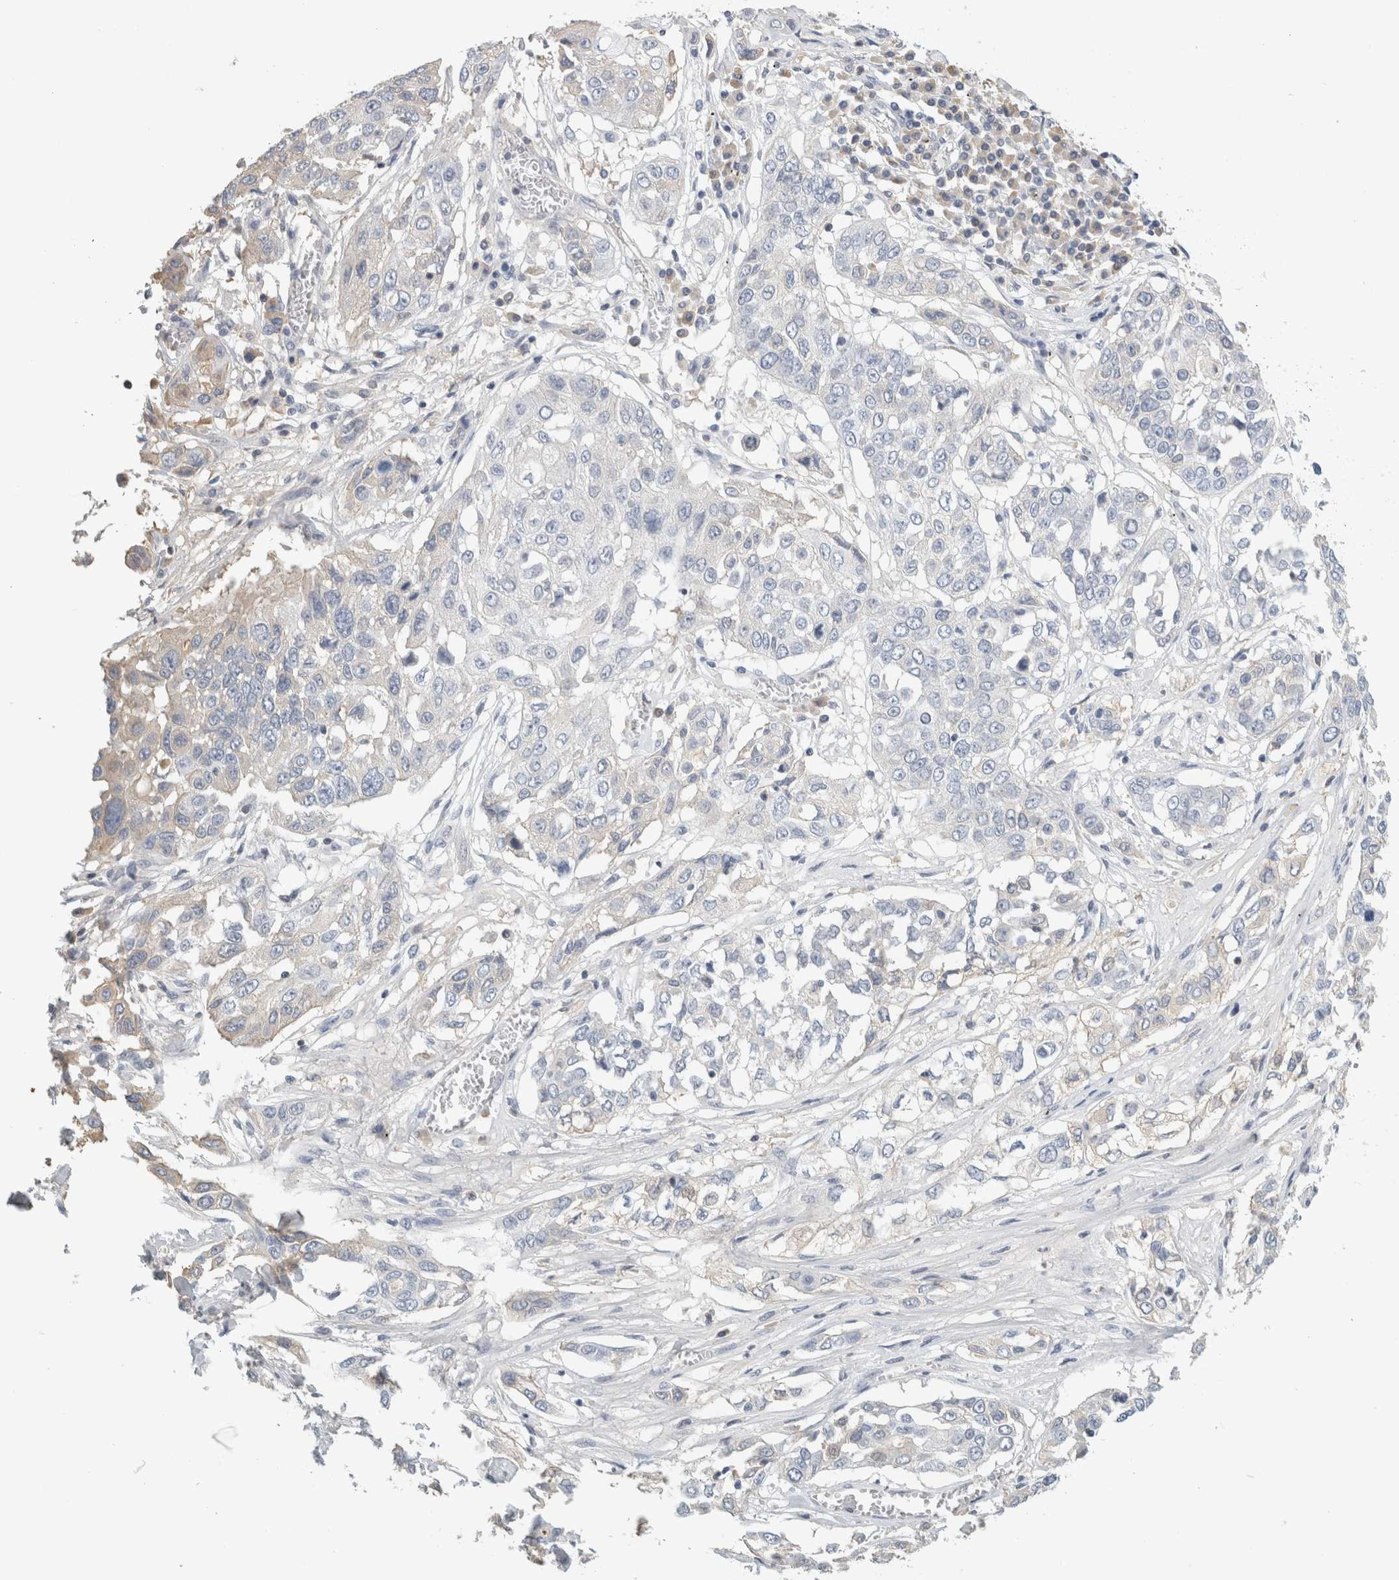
{"staining": {"intensity": "negative", "quantity": "none", "location": "none"}, "tissue": "lung cancer", "cell_type": "Tumor cells", "image_type": "cancer", "snomed": [{"axis": "morphology", "description": "Squamous cell carcinoma, NOS"}, {"axis": "topography", "description": "Lung"}], "caption": "Immunohistochemistry histopathology image of neoplastic tissue: squamous cell carcinoma (lung) stained with DAB exhibits no significant protein positivity in tumor cells. (Immunohistochemistry, brightfield microscopy, high magnification).", "gene": "TSPAN8", "patient": {"sex": "male", "age": 71}}